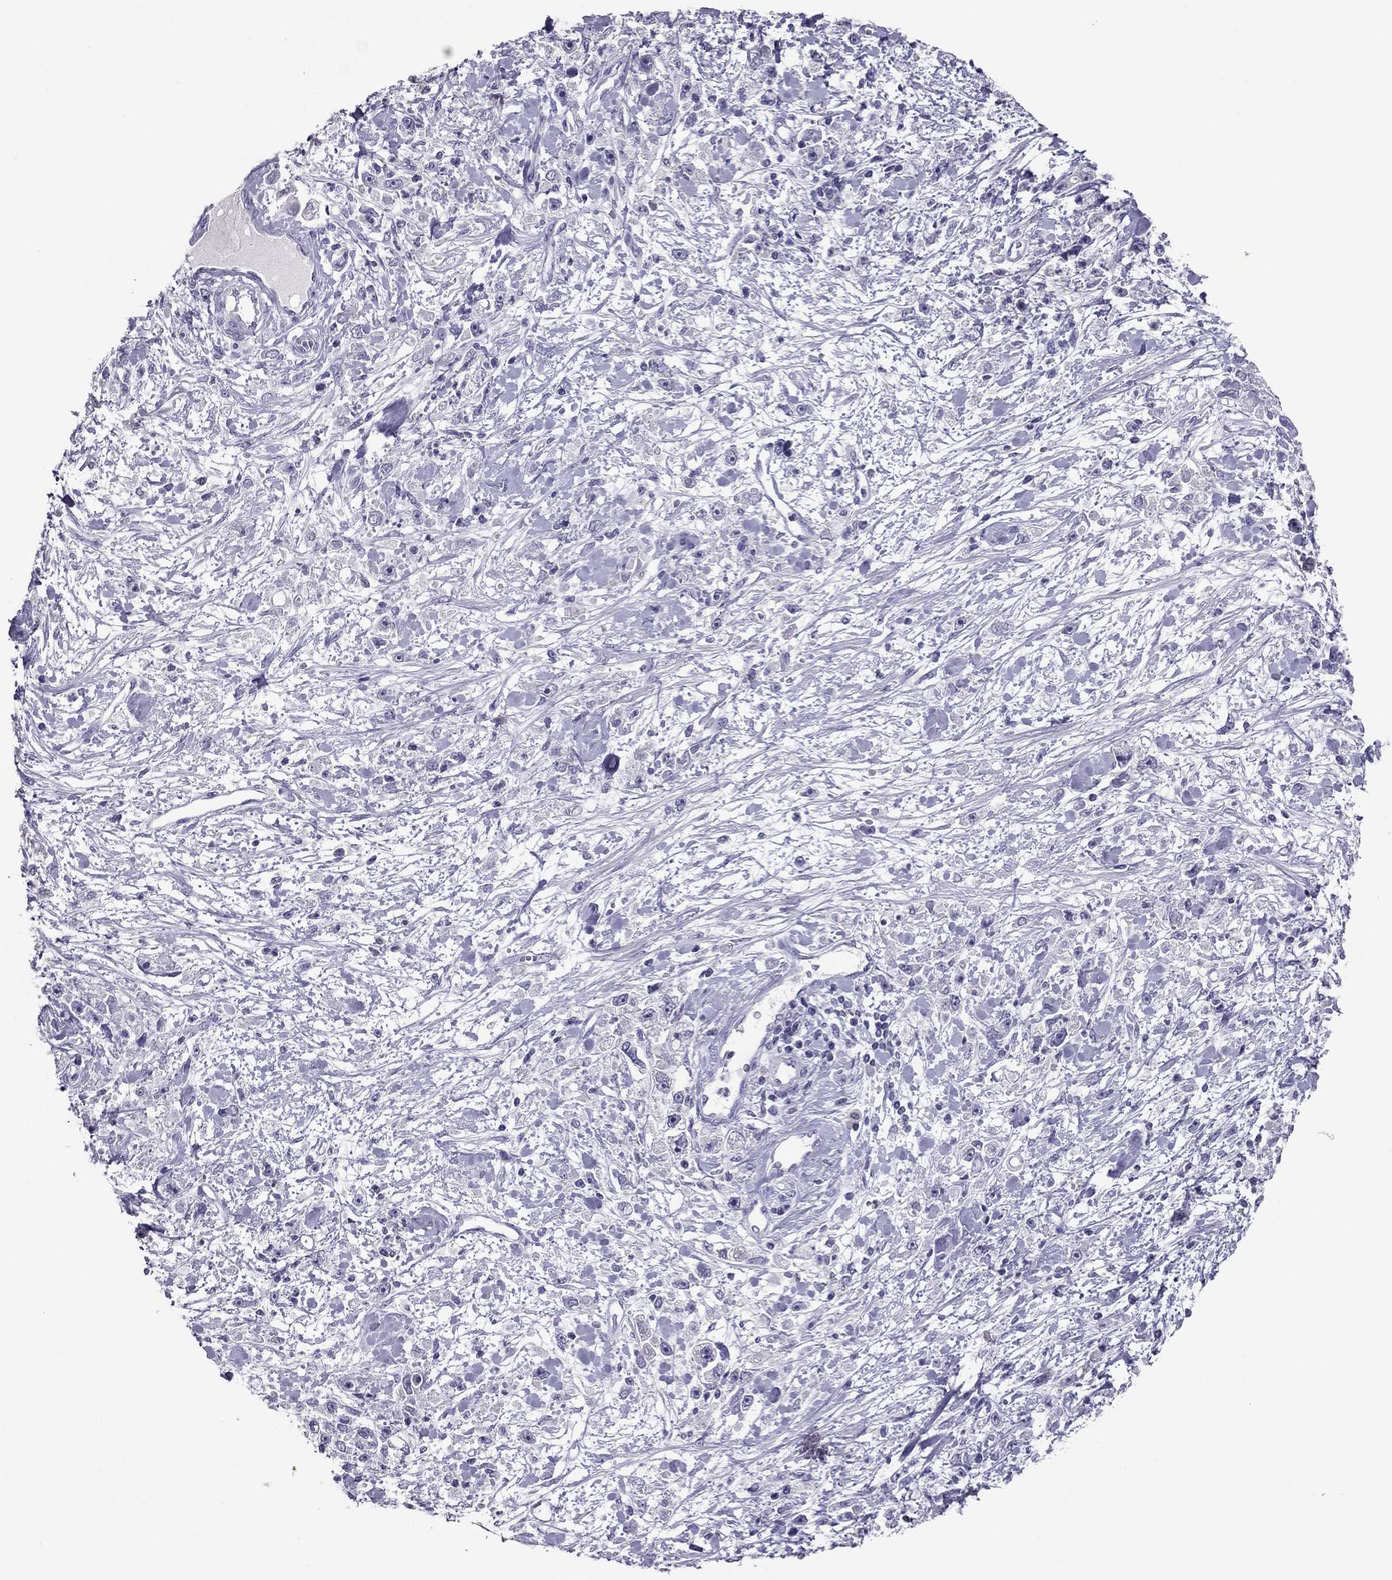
{"staining": {"intensity": "negative", "quantity": "none", "location": "none"}, "tissue": "stomach cancer", "cell_type": "Tumor cells", "image_type": "cancer", "snomed": [{"axis": "morphology", "description": "Adenocarcinoma, NOS"}, {"axis": "topography", "description": "Stomach"}], "caption": "The image displays no significant positivity in tumor cells of stomach adenocarcinoma.", "gene": "RGS8", "patient": {"sex": "female", "age": 59}}